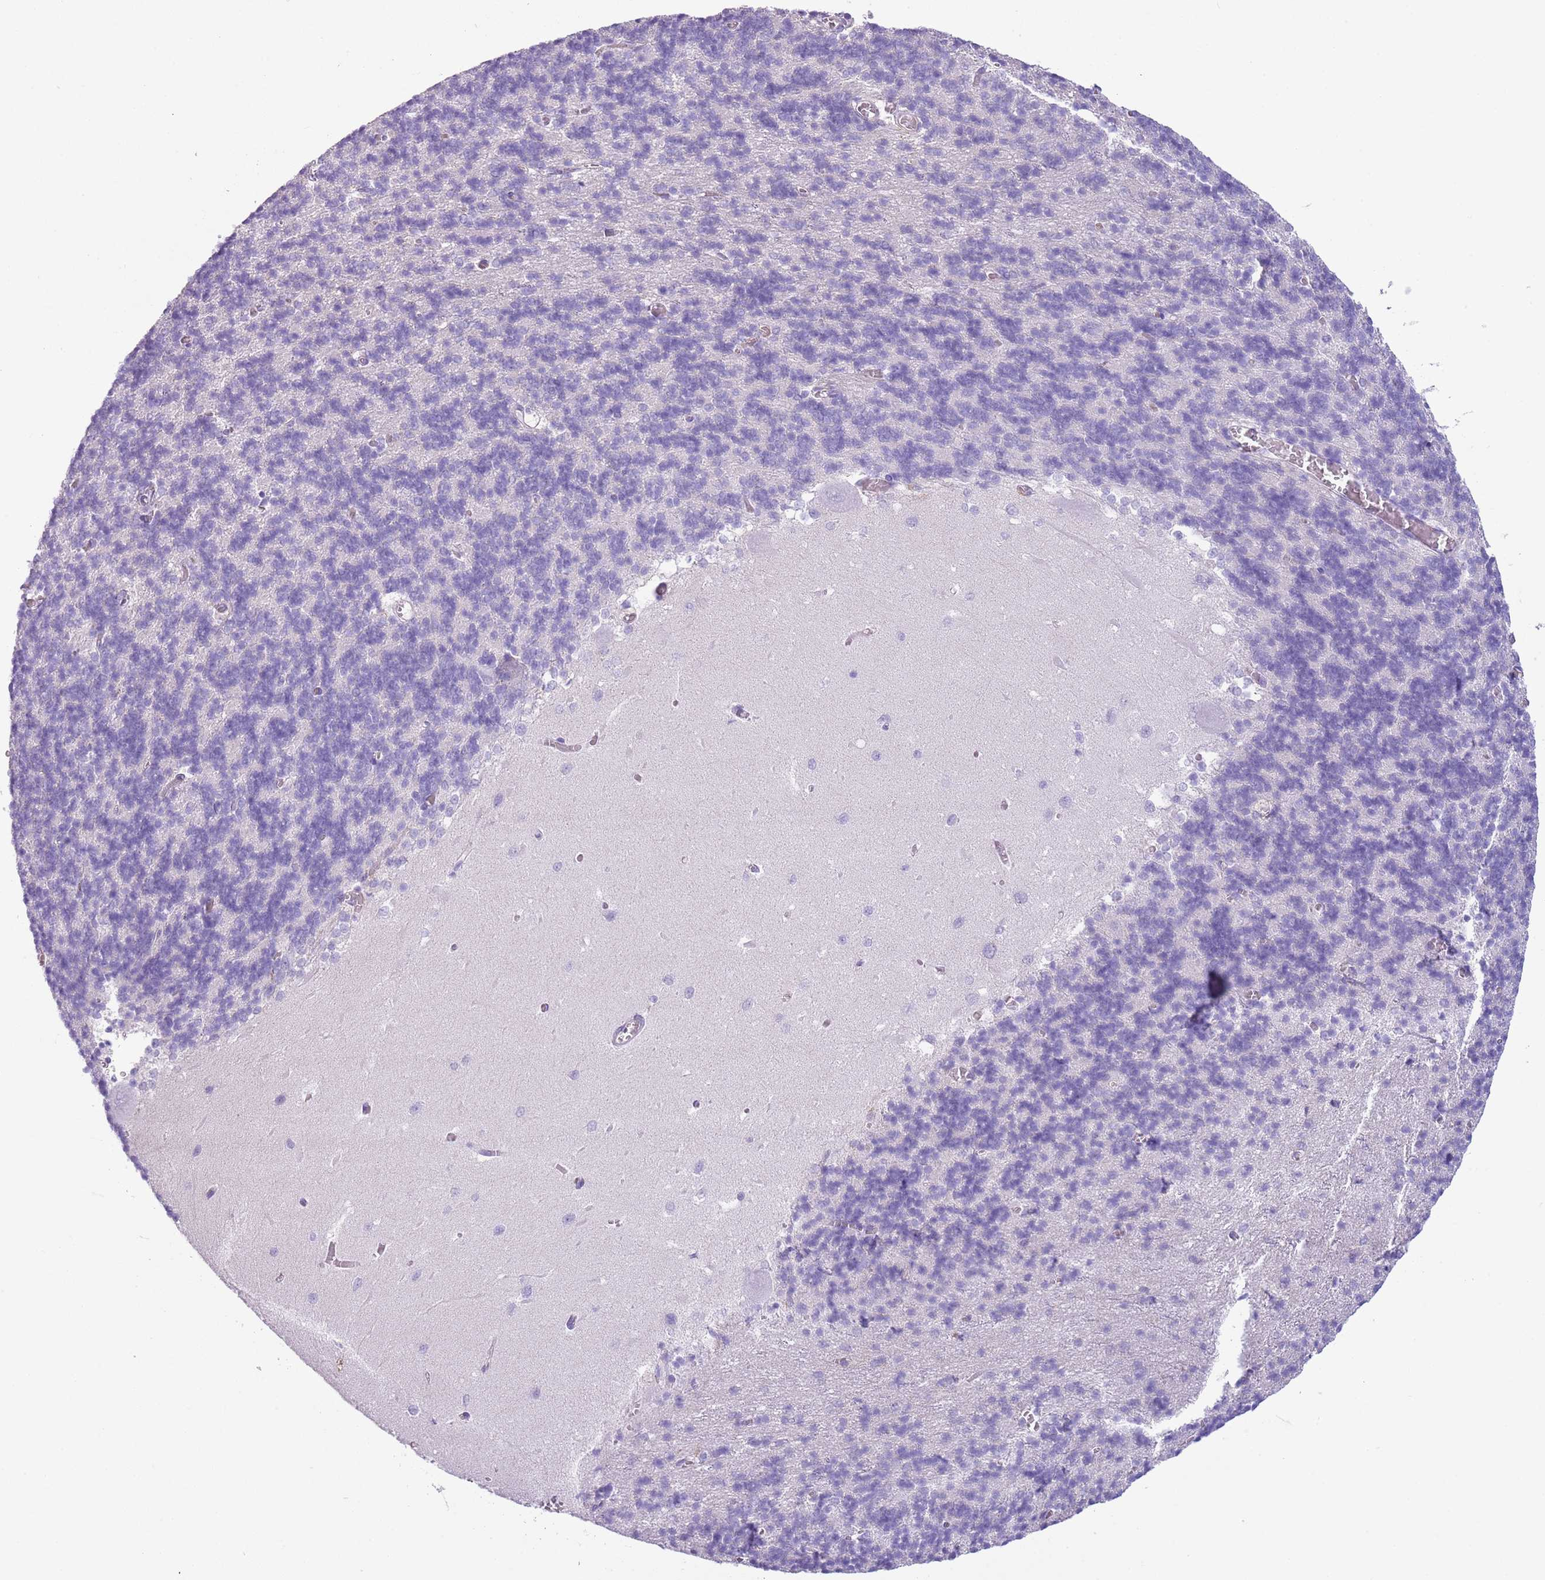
{"staining": {"intensity": "negative", "quantity": "none", "location": "none"}, "tissue": "cerebellum", "cell_type": "Cells in granular layer", "image_type": "normal", "snomed": [{"axis": "morphology", "description": "Normal tissue, NOS"}, {"axis": "topography", "description": "Cerebellum"}], "caption": "This histopathology image is of unremarkable cerebellum stained with immunohistochemistry (IHC) to label a protein in brown with the nuclei are counter-stained blue. There is no staining in cells in granular layer. (DAB (3,3'-diaminobenzidine) IHC, high magnification).", "gene": "RBP3", "patient": {"sex": "male", "age": 37}}